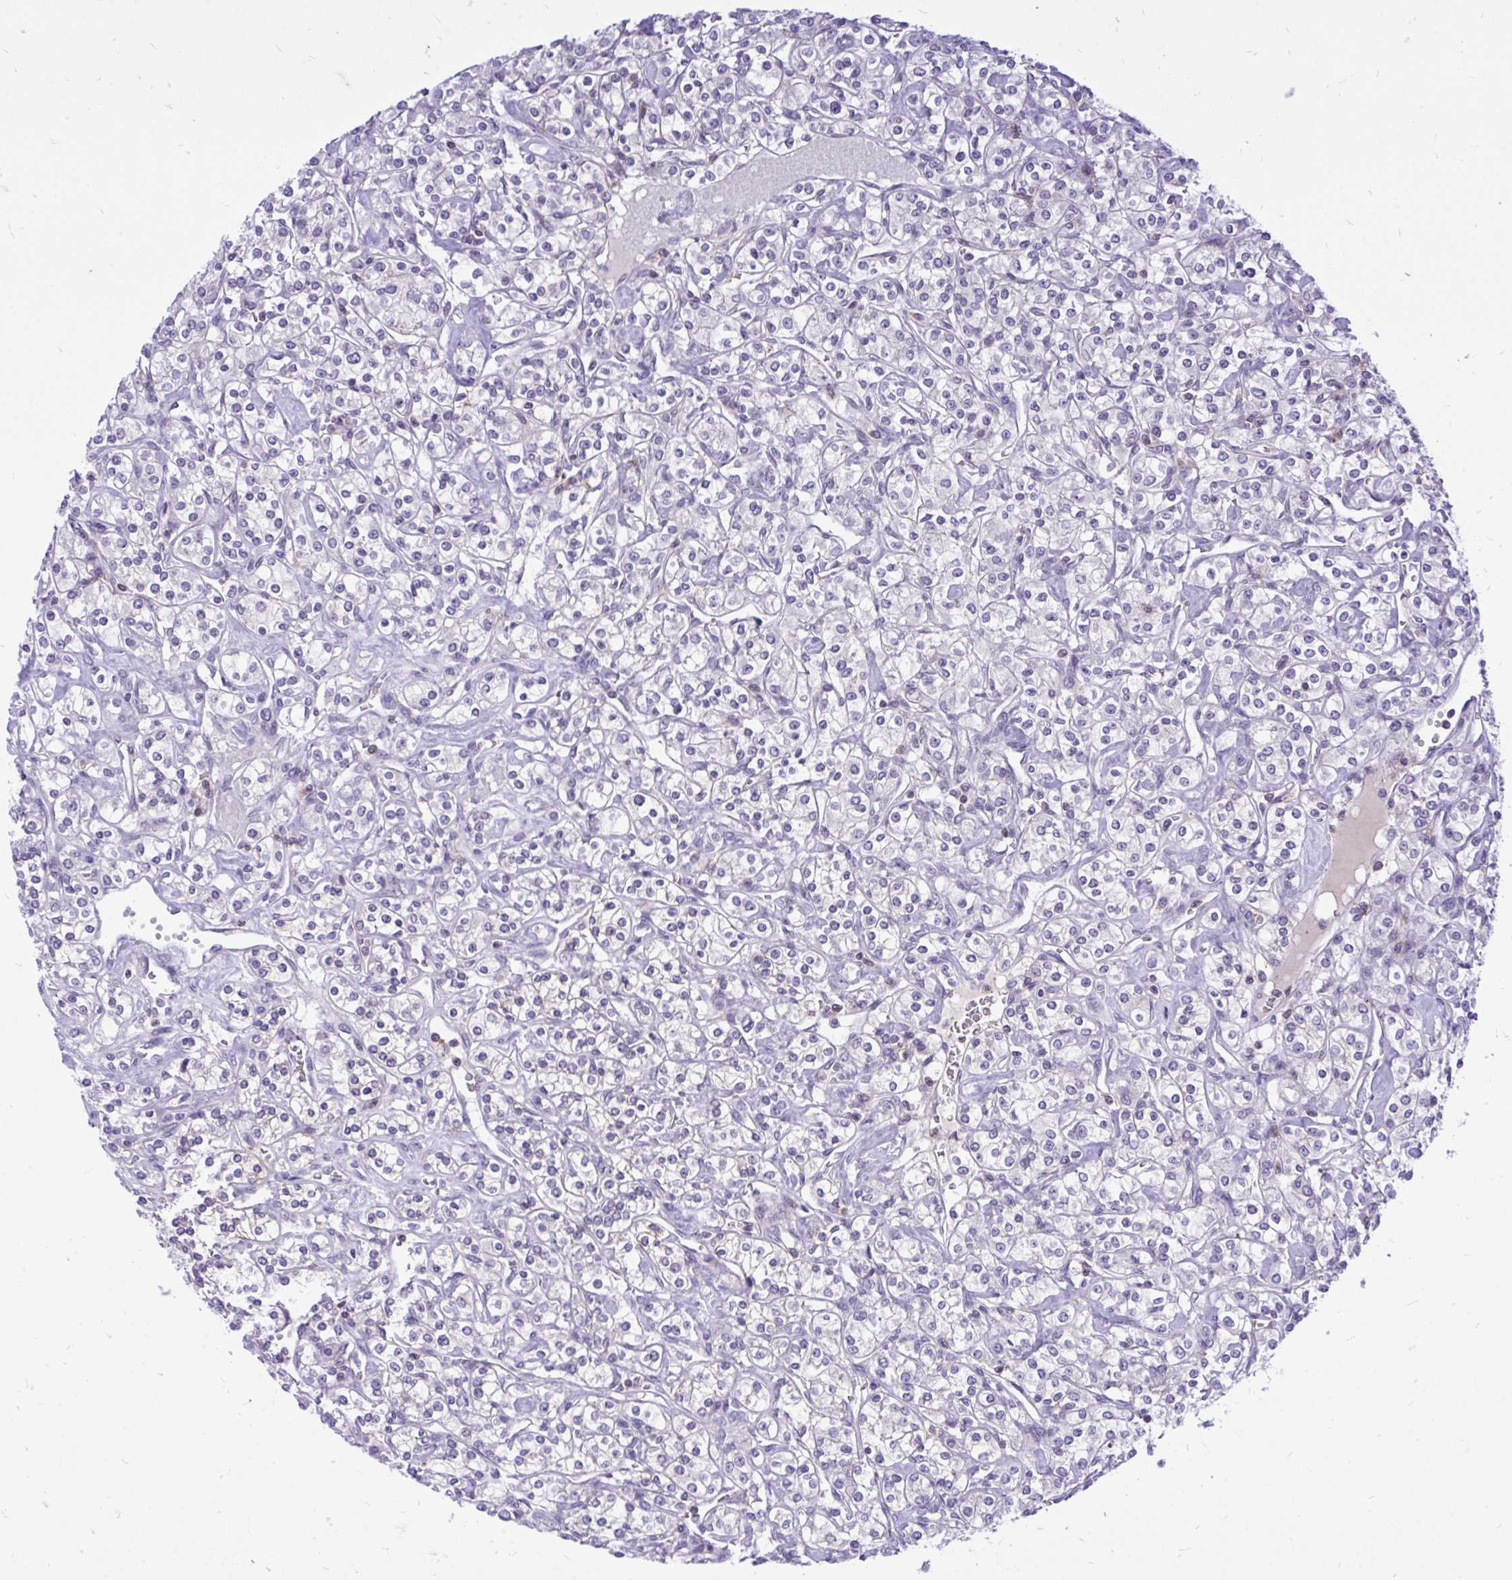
{"staining": {"intensity": "negative", "quantity": "none", "location": "none"}, "tissue": "renal cancer", "cell_type": "Tumor cells", "image_type": "cancer", "snomed": [{"axis": "morphology", "description": "Adenocarcinoma, NOS"}, {"axis": "topography", "description": "Kidney"}], "caption": "Immunohistochemical staining of renal cancer (adenocarcinoma) shows no significant staining in tumor cells.", "gene": "CXCL8", "patient": {"sex": "male", "age": 77}}